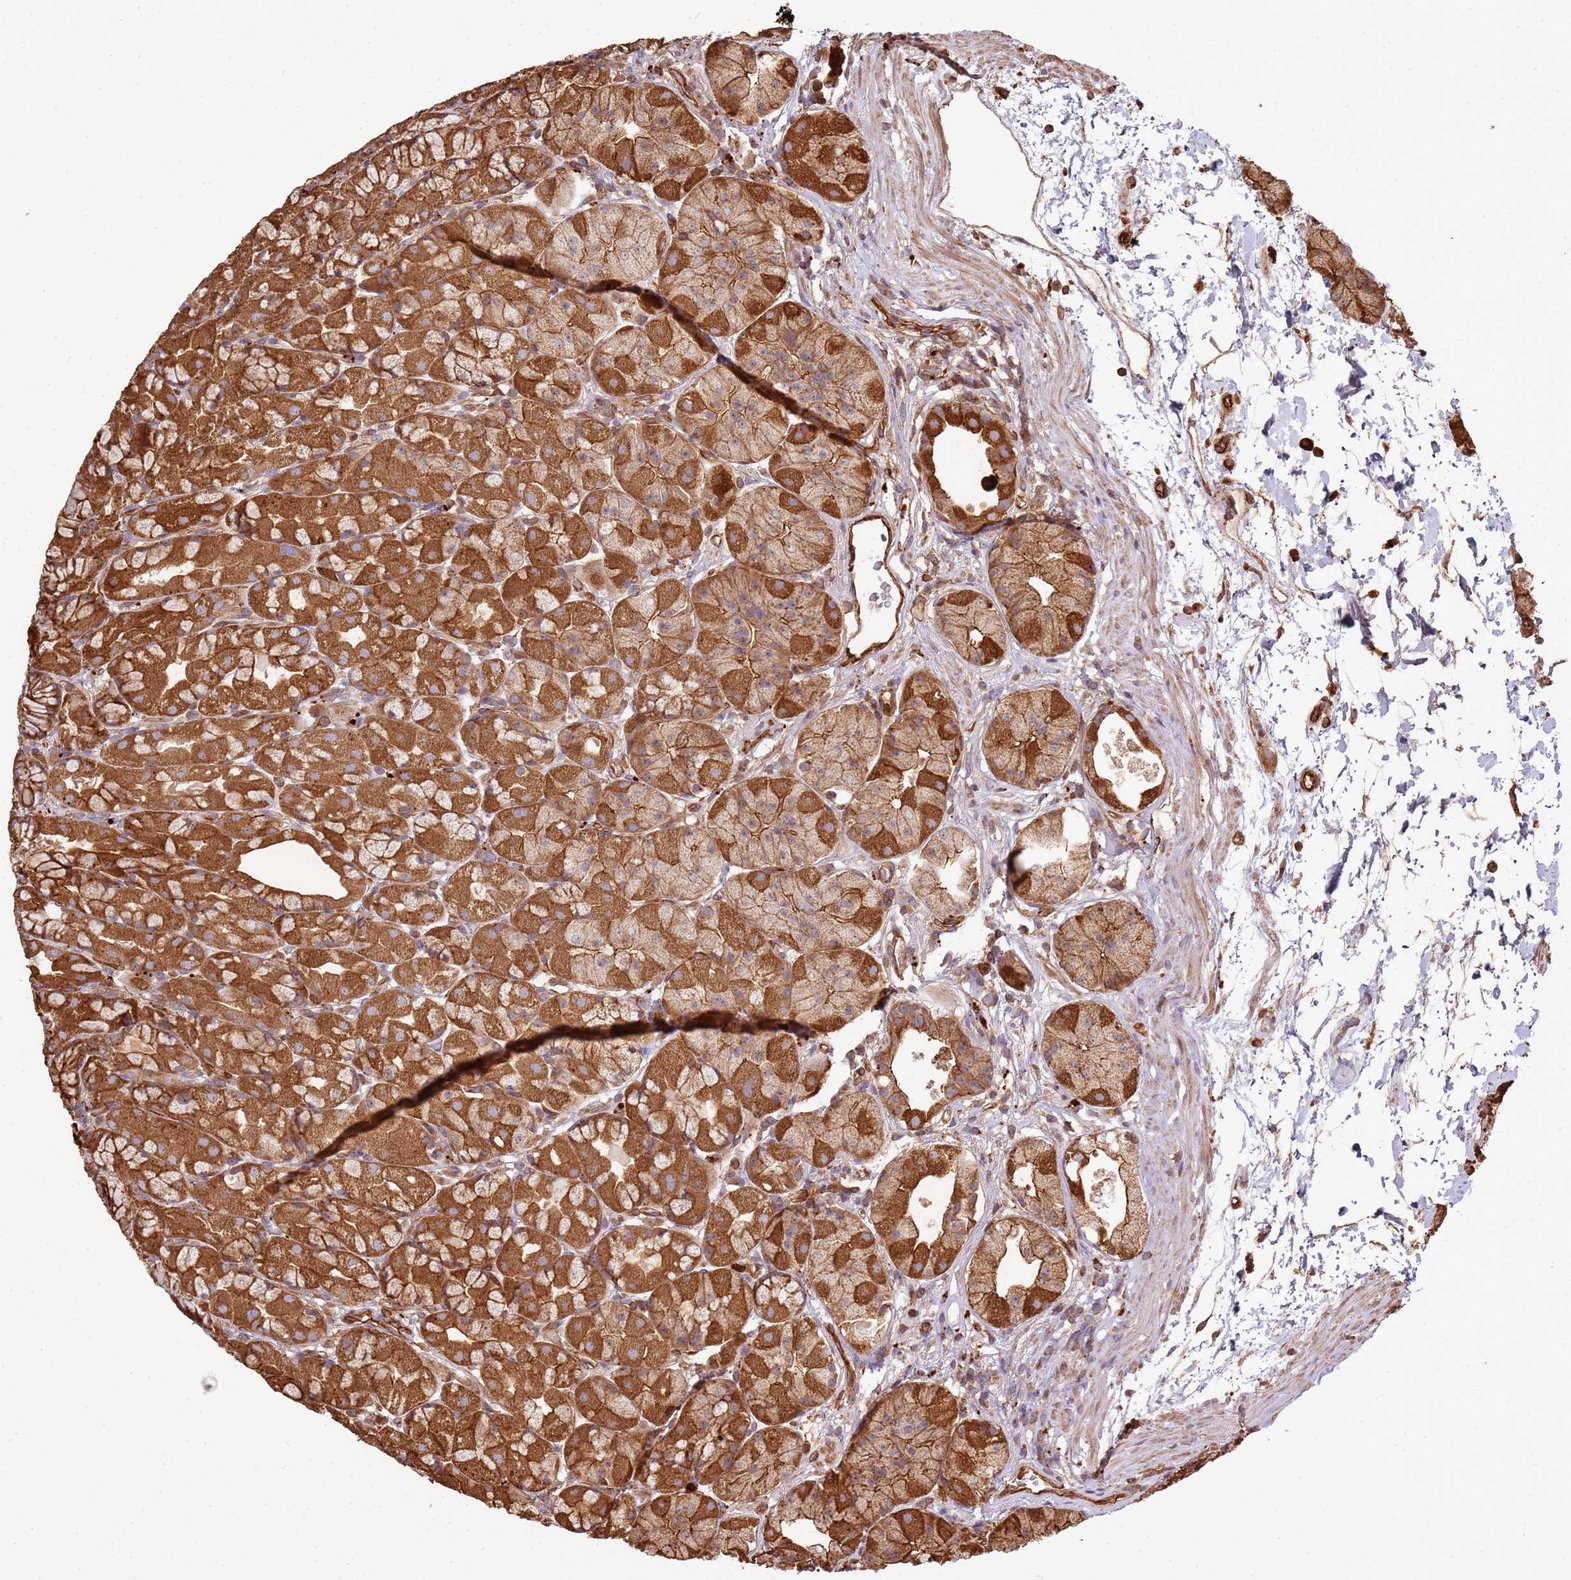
{"staining": {"intensity": "strong", "quantity": ">75%", "location": "cytoplasmic/membranous"}, "tissue": "stomach", "cell_type": "Glandular cells", "image_type": "normal", "snomed": [{"axis": "morphology", "description": "Normal tissue, NOS"}, {"axis": "topography", "description": "Stomach"}], "caption": "Protein analysis of unremarkable stomach exhibits strong cytoplasmic/membranous staining in approximately >75% of glandular cells. (Stains: DAB (3,3'-diaminobenzidine) in brown, nuclei in blue, Microscopy: brightfield microscopy at high magnification).", "gene": "NDUFAF4", "patient": {"sex": "male", "age": 57}}